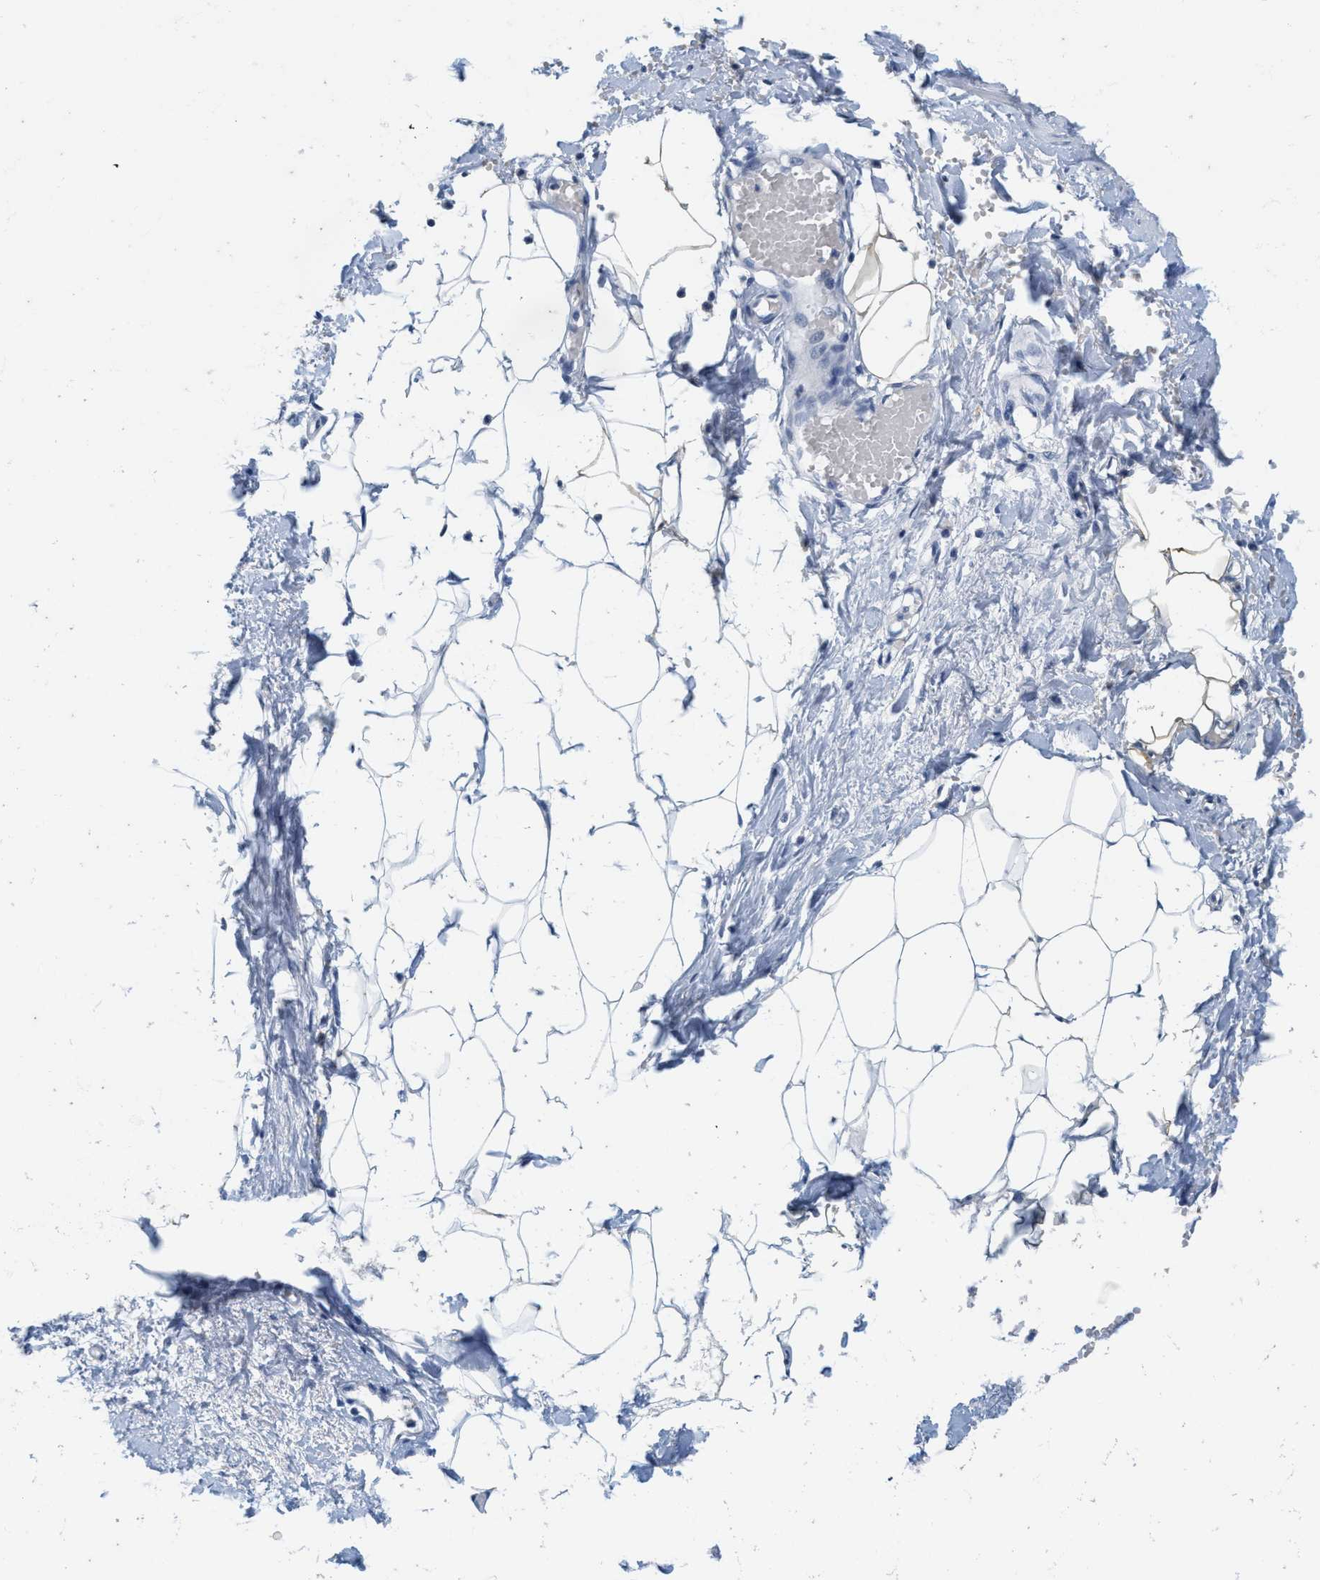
{"staining": {"intensity": "negative", "quantity": "none", "location": "none"}, "tissue": "adipose tissue", "cell_type": "Adipocytes", "image_type": "normal", "snomed": [{"axis": "morphology", "description": "Normal tissue, NOS"}, {"axis": "topography", "description": "Soft tissue"}], "caption": "Histopathology image shows no protein staining in adipocytes of normal adipose tissue.", "gene": "ABCB11", "patient": {"sex": "male", "age": 72}}